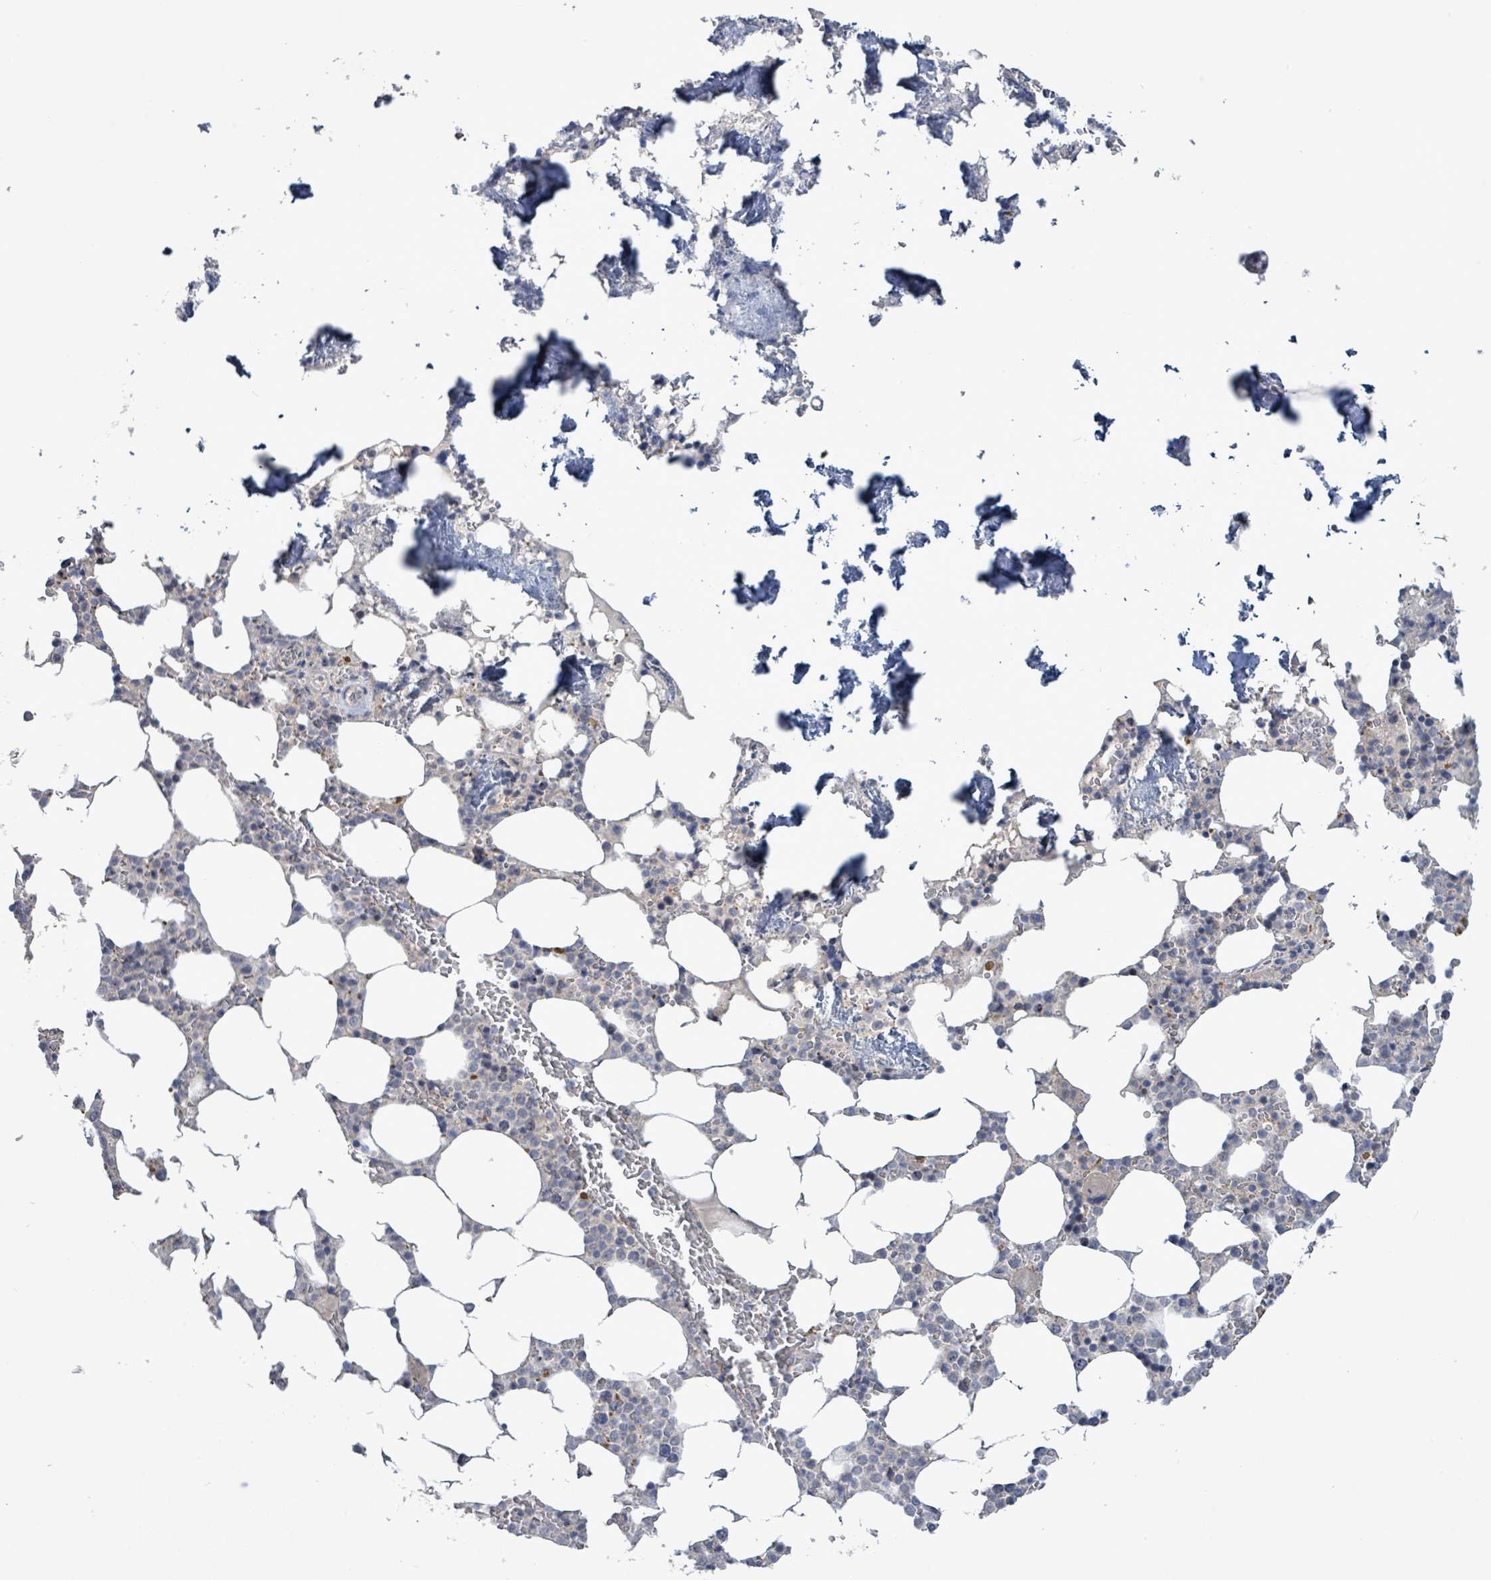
{"staining": {"intensity": "strong", "quantity": "<25%", "location": "cytoplasmic/membranous"}, "tissue": "bone marrow", "cell_type": "Hematopoietic cells", "image_type": "normal", "snomed": [{"axis": "morphology", "description": "Normal tissue, NOS"}, {"axis": "topography", "description": "Bone marrow"}], "caption": "IHC (DAB) staining of unremarkable bone marrow reveals strong cytoplasmic/membranous protein positivity in approximately <25% of hematopoietic cells.", "gene": "HRAS", "patient": {"sex": "male", "age": 64}}